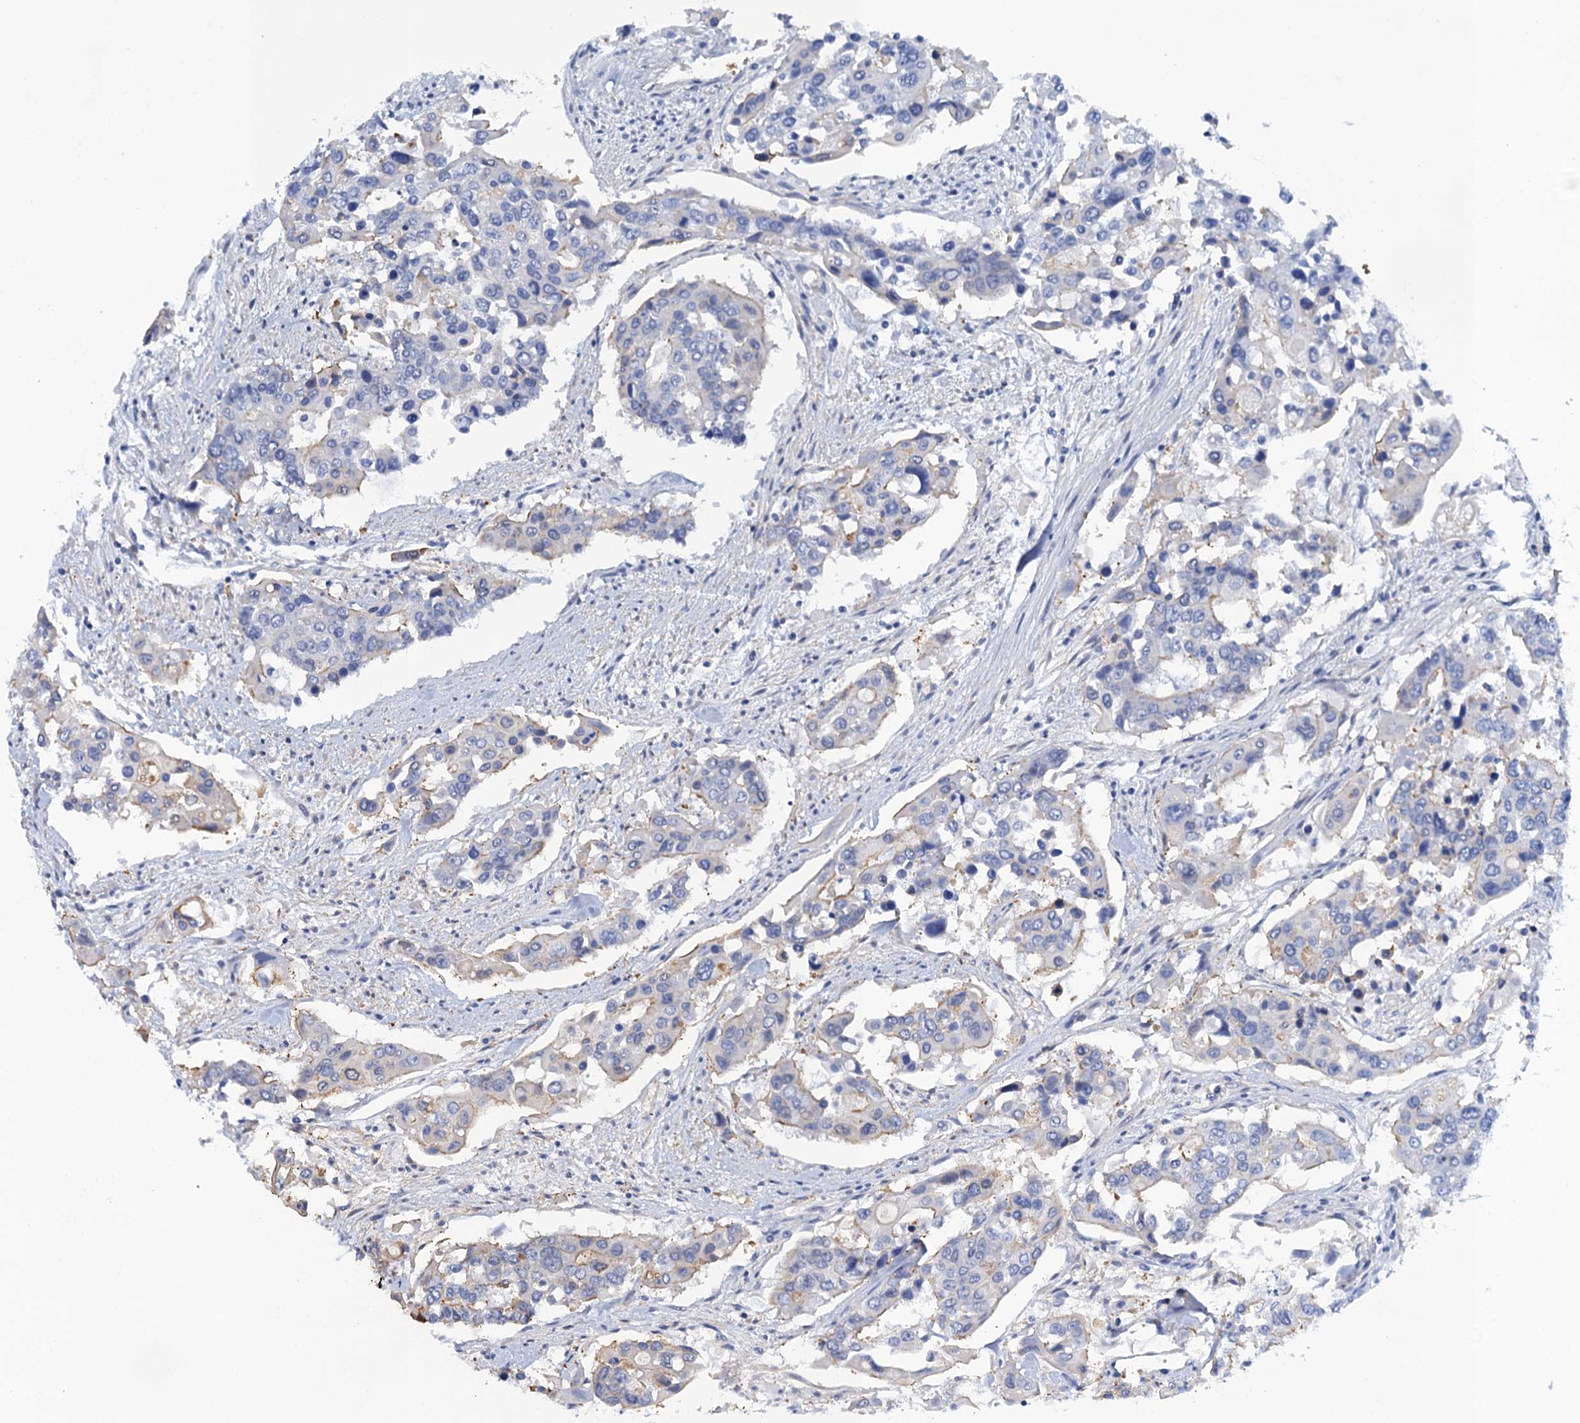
{"staining": {"intensity": "negative", "quantity": "none", "location": "none"}, "tissue": "colorectal cancer", "cell_type": "Tumor cells", "image_type": "cancer", "snomed": [{"axis": "morphology", "description": "Adenocarcinoma, NOS"}, {"axis": "topography", "description": "Colon"}], "caption": "This is a image of immunohistochemistry (IHC) staining of colorectal adenocarcinoma, which shows no positivity in tumor cells.", "gene": "CALML5", "patient": {"sex": "male", "age": 77}}